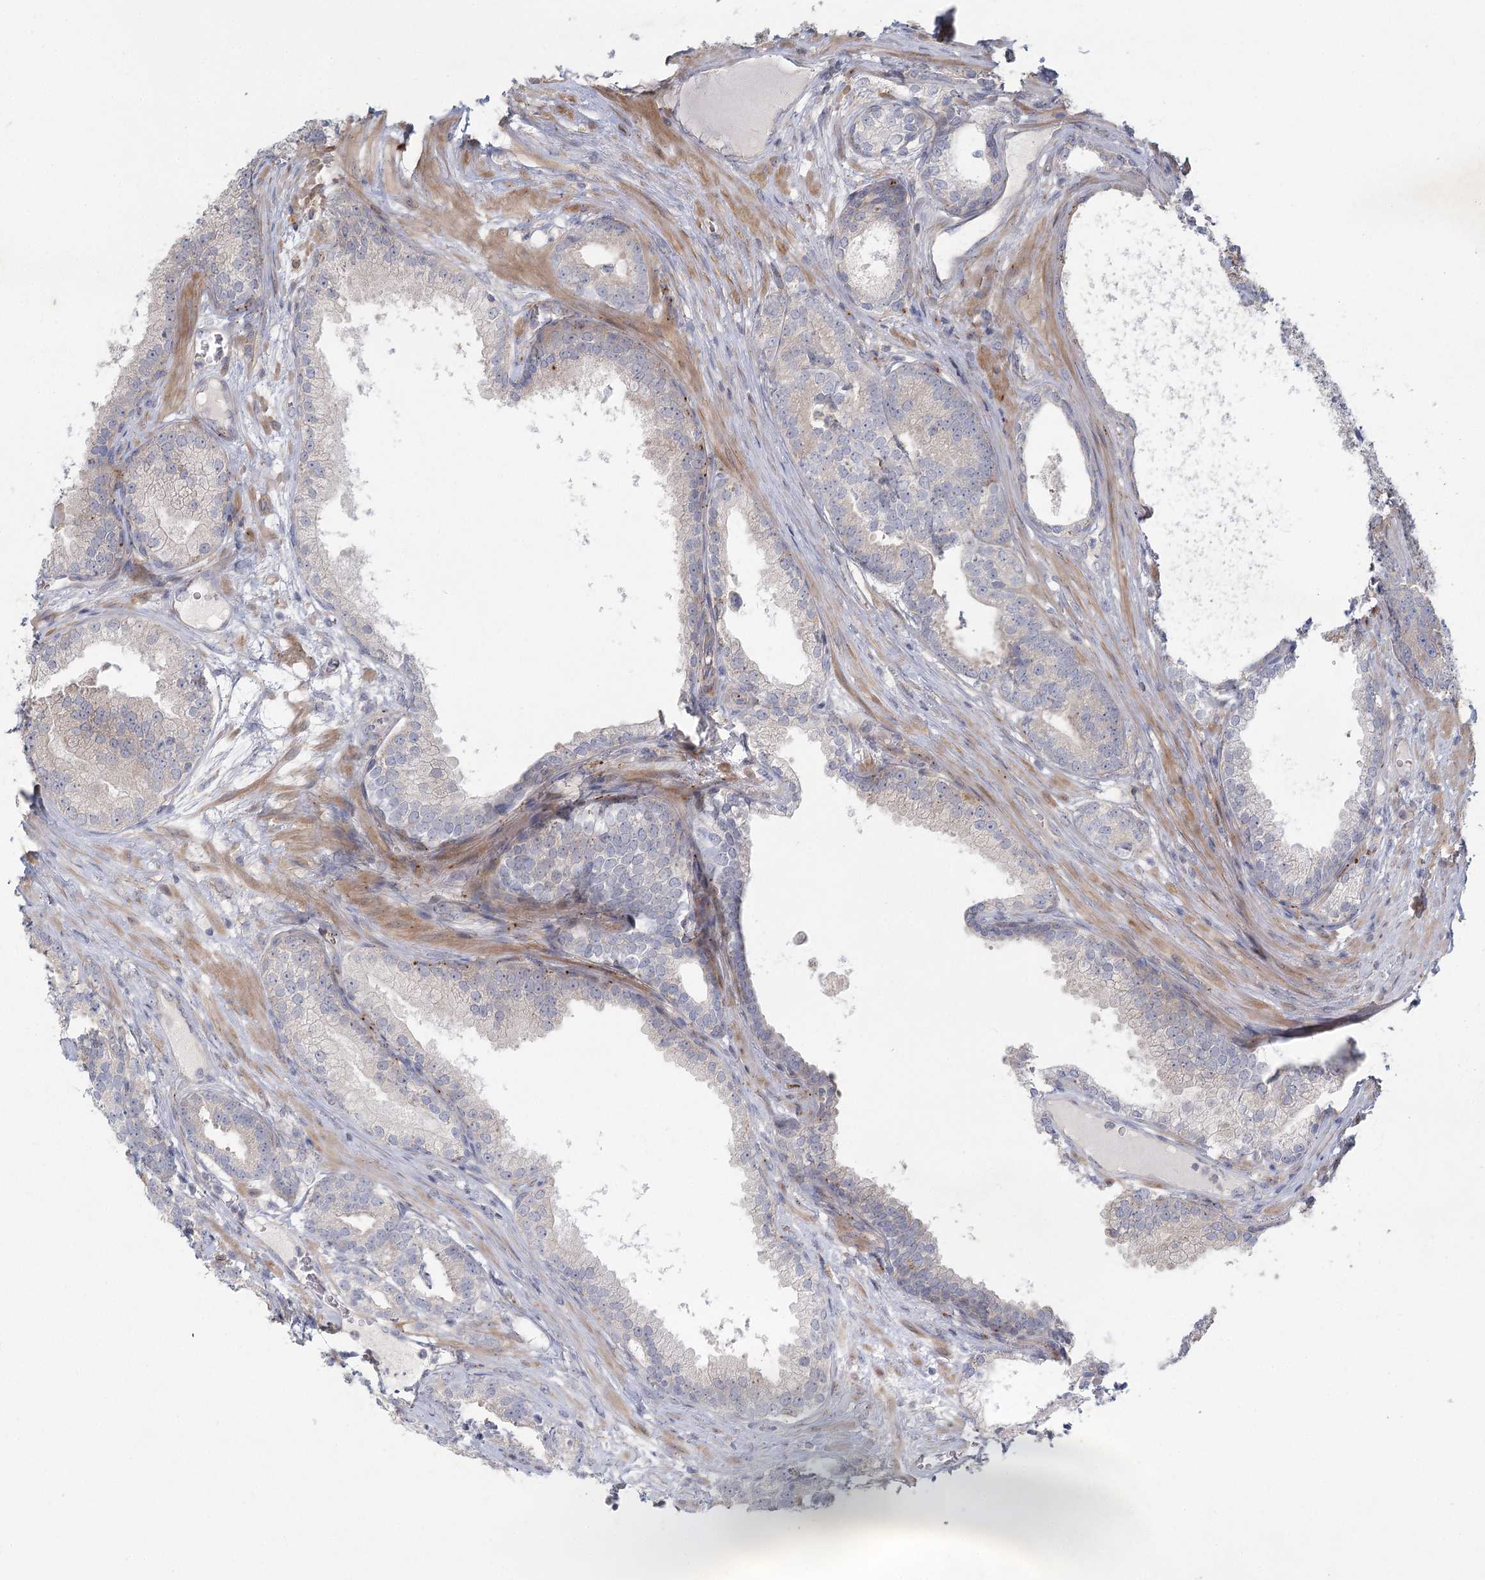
{"staining": {"intensity": "negative", "quantity": "none", "location": "none"}, "tissue": "prostate cancer", "cell_type": "Tumor cells", "image_type": "cancer", "snomed": [{"axis": "morphology", "description": "Adenocarcinoma, High grade"}, {"axis": "topography", "description": "Prostate"}], "caption": "Immunohistochemistry (IHC) image of human prostate cancer stained for a protein (brown), which shows no expression in tumor cells.", "gene": "FAM110C", "patient": {"sex": "male", "age": 69}}